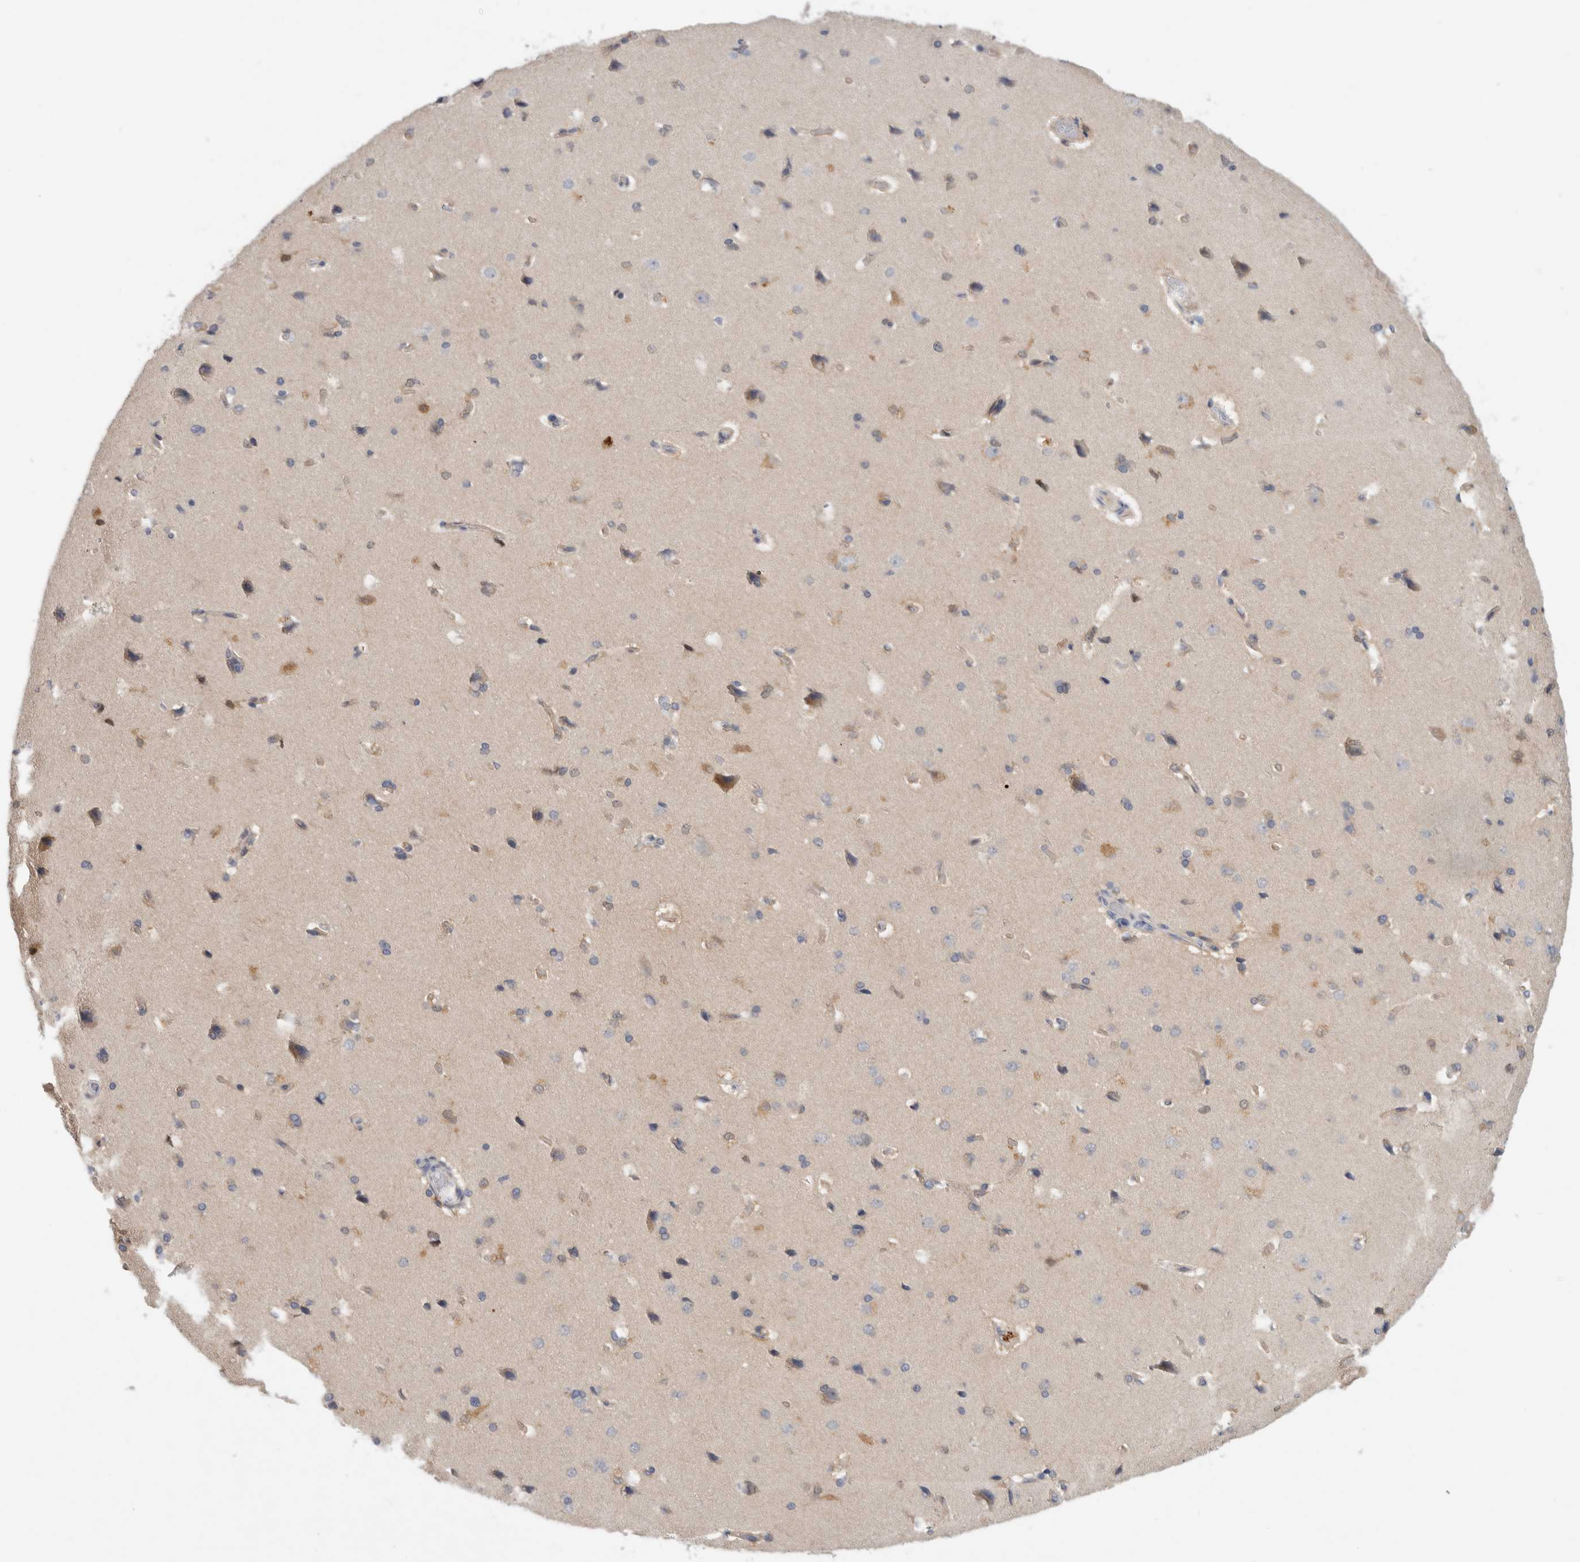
{"staining": {"intensity": "weak", "quantity": ">75%", "location": "cytoplasmic/membranous"}, "tissue": "cerebral cortex", "cell_type": "Endothelial cells", "image_type": "normal", "snomed": [{"axis": "morphology", "description": "Normal tissue, NOS"}, {"axis": "topography", "description": "Cerebral cortex"}], "caption": "Endothelial cells show low levels of weak cytoplasmic/membranous expression in about >75% of cells in normal cerebral cortex.", "gene": "PGM1", "patient": {"sex": "male", "age": 62}}